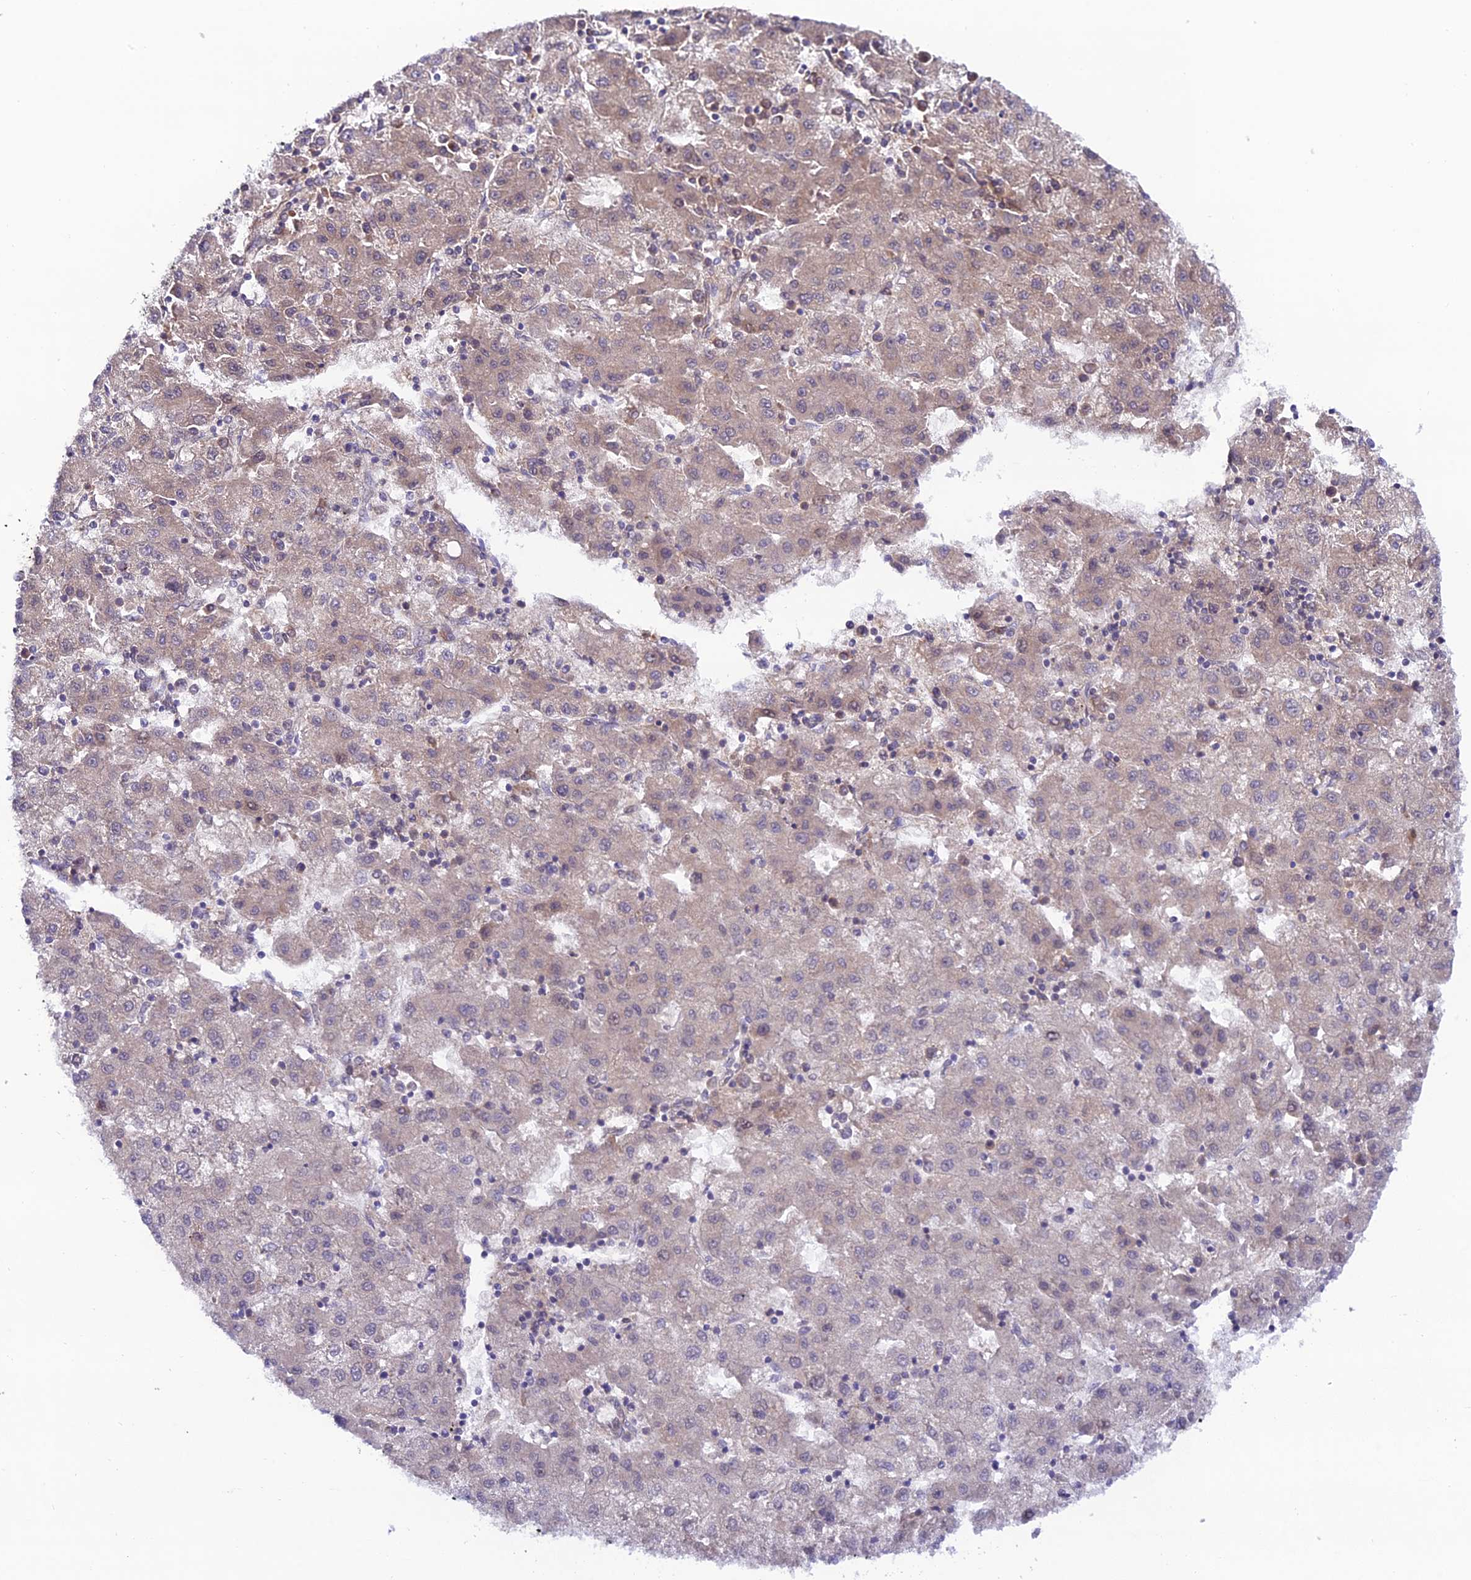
{"staining": {"intensity": "negative", "quantity": "none", "location": "none"}, "tissue": "liver cancer", "cell_type": "Tumor cells", "image_type": "cancer", "snomed": [{"axis": "morphology", "description": "Carcinoma, Hepatocellular, NOS"}, {"axis": "topography", "description": "Liver"}], "caption": "This is an IHC image of human liver cancer (hepatocellular carcinoma). There is no staining in tumor cells.", "gene": "TRIM40", "patient": {"sex": "male", "age": 72}}